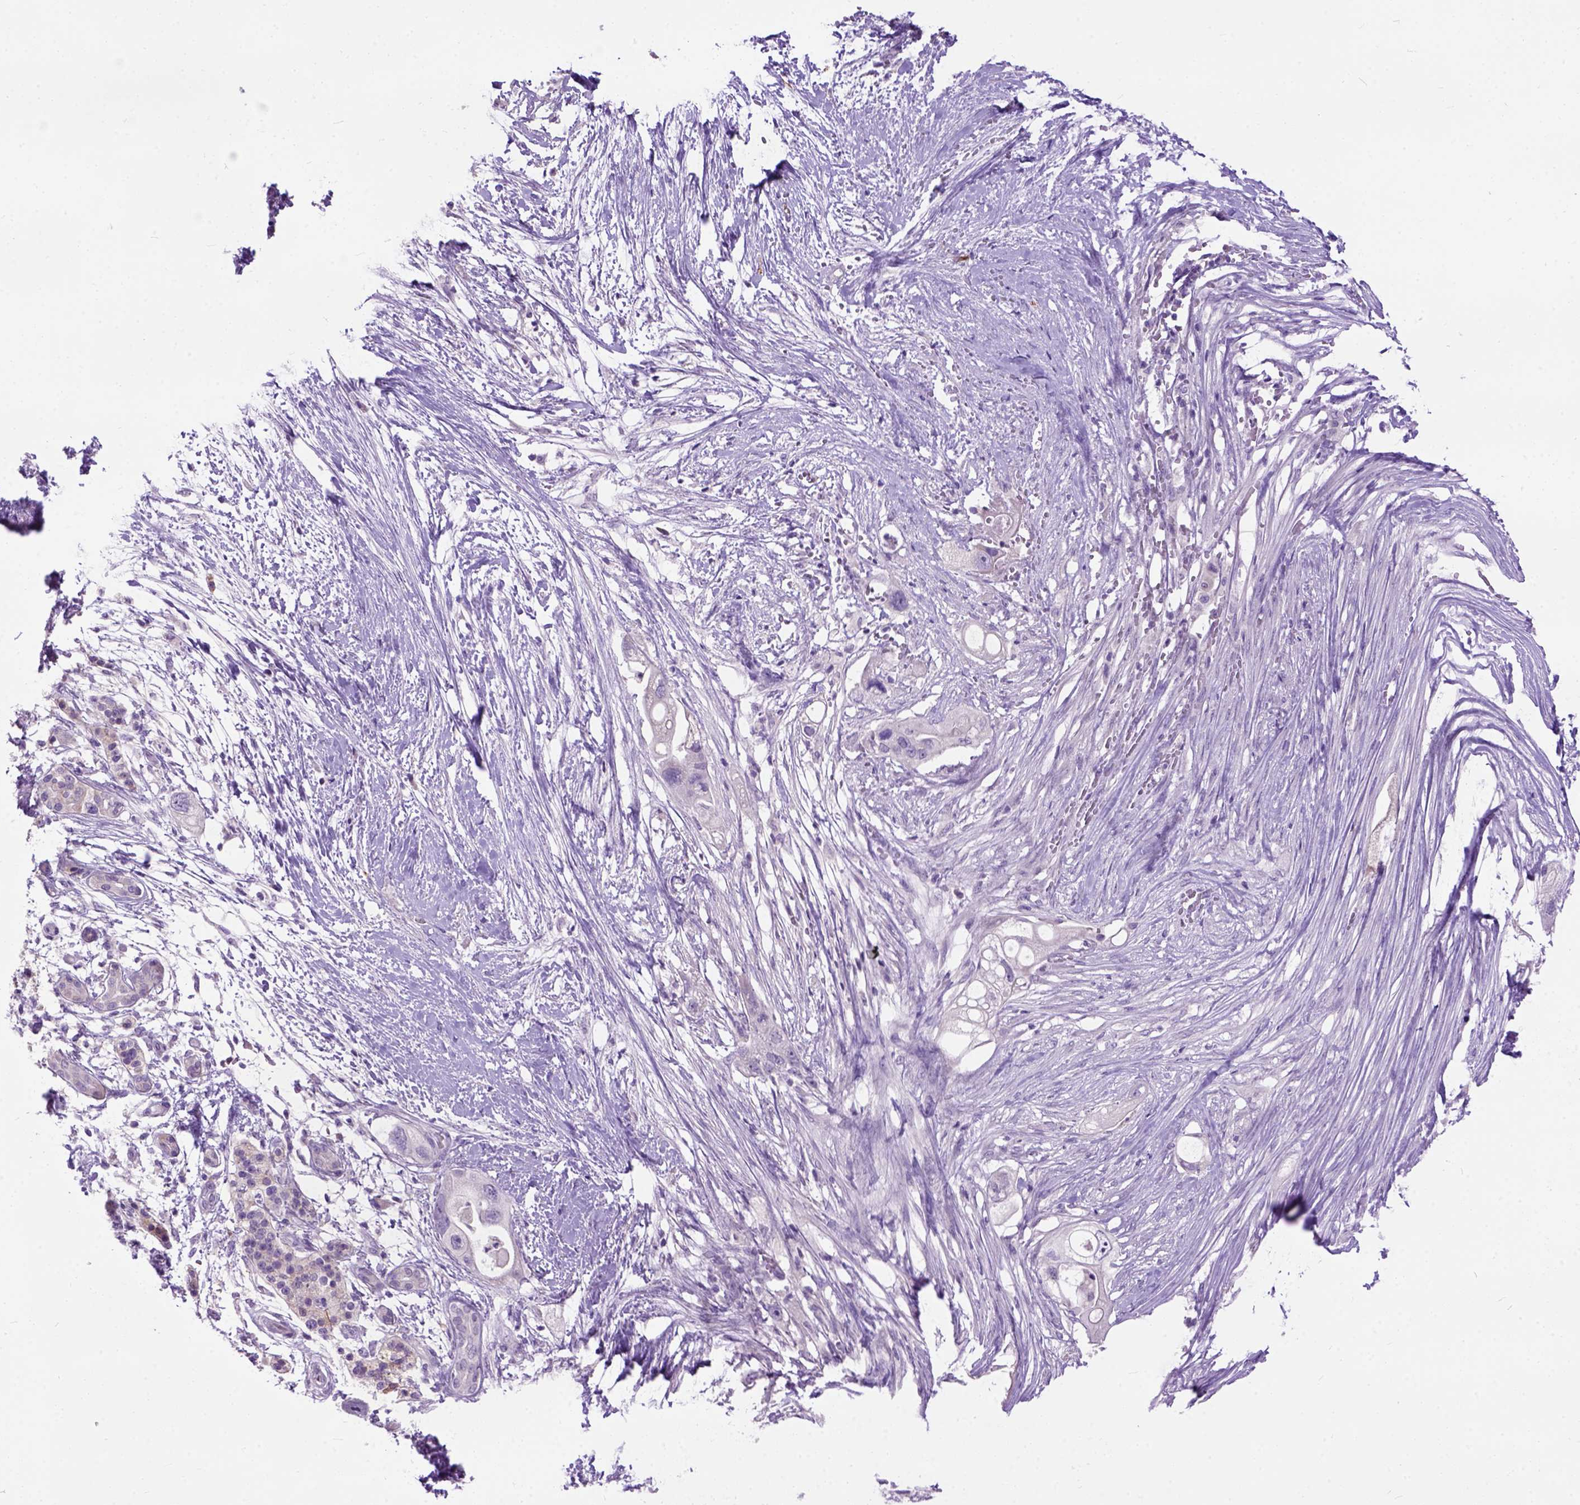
{"staining": {"intensity": "negative", "quantity": "none", "location": "none"}, "tissue": "pancreatic cancer", "cell_type": "Tumor cells", "image_type": "cancer", "snomed": [{"axis": "morphology", "description": "Adenocarcinoma, NOS"}, {"axis": "topography", "description": "Pancreas"}], "caption": "Adenocarcinoma (pancreatic) stained for a protein using immunohistochemistry exhibits no positivity tumor cells.", "gene": "MAPT", "patient": {"sex": "female", "age": 72}}